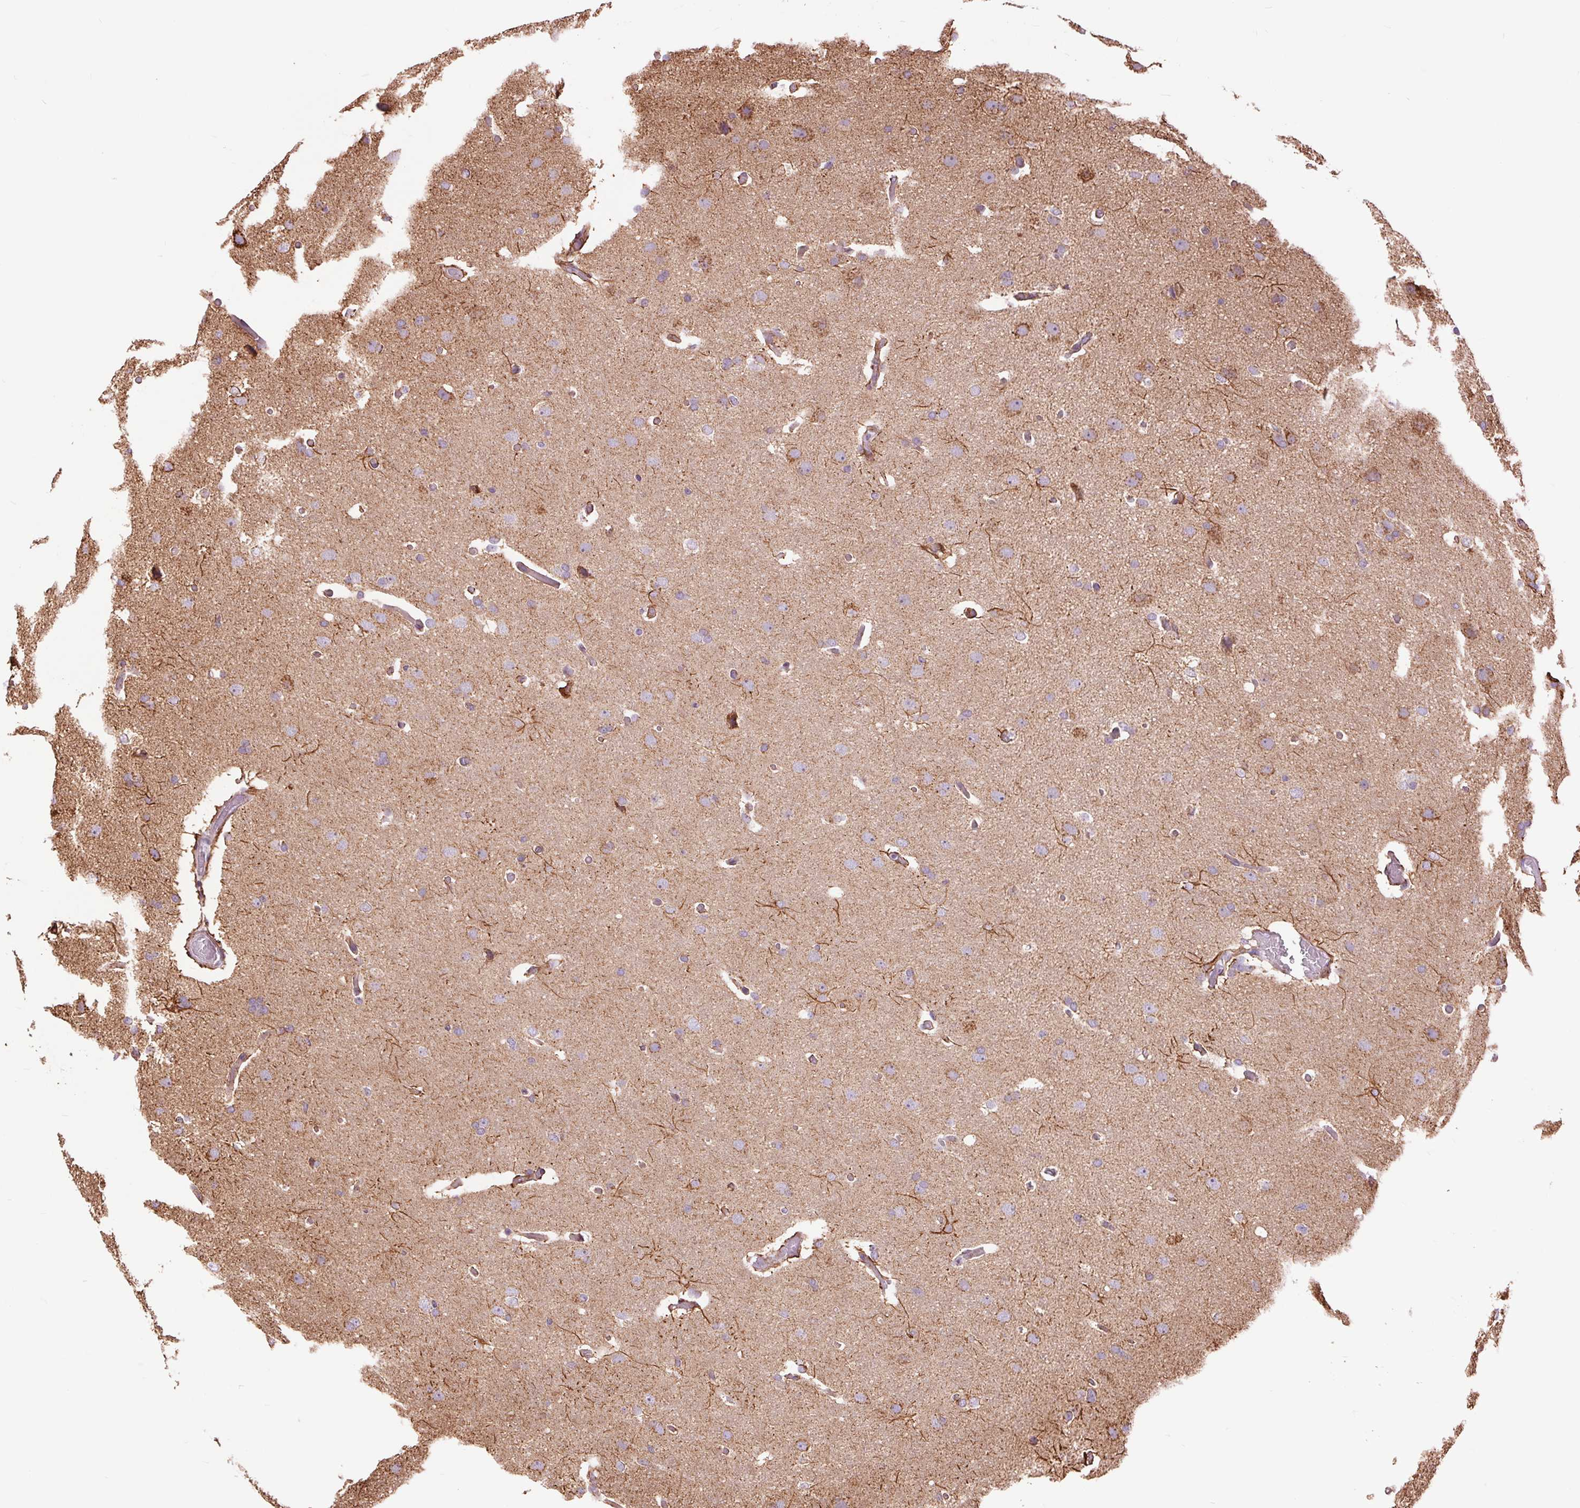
{"staining": {"intensity": "moderate", "quantity": "<25%", "location": "cytoplasmic/membranous"}, "tissue": "glioma", "cell_type": "Tumor cells", "image_type": "cancer", "snomed": [{"axis": "morphology", "description": "Glioma, malignant, High grade"}, {"axis": "topography", "description": "Brain"}], "caption": "The image demonstrates staining of glioma, revealing moderate cytoplasmic/membranous protein expression (brown color) within tumor cells. (brown staining indicates protein expression, while blue staining denotes nuclei).", "gene": "ATP5PB", "patient": {"sex": "male", "age": 53}}